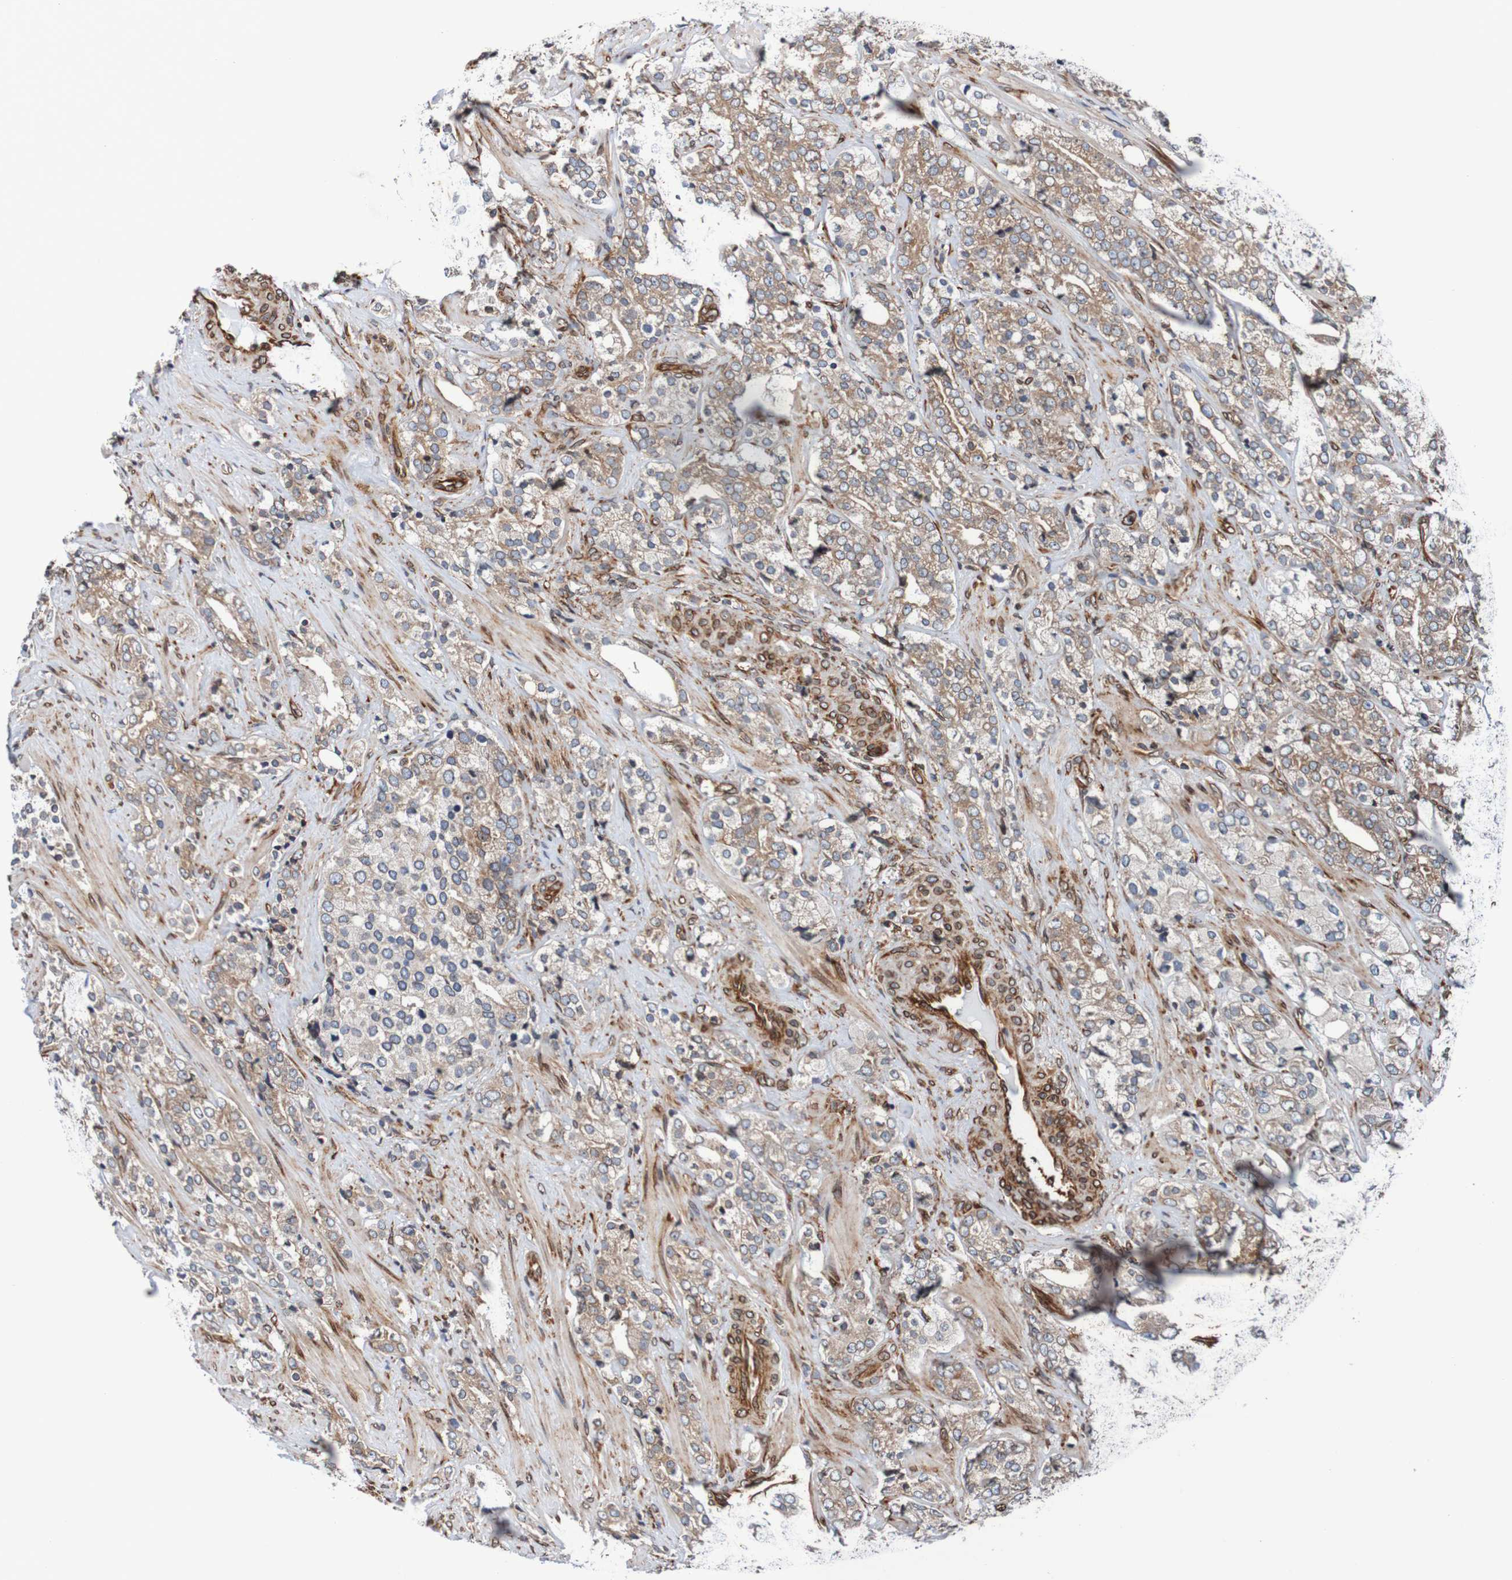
{"staining": {"intensity": "moderate", "quantity": "<25%", "location": "cytoplasmic/membranous,nuclear"}, "tissue": "prostate cancer", "cell_type": "Tumor cells", "image_type": "cancer", "snomed": [{"axis": "morphology", "description": "Adenocarcinoma, High grade"}, {"axis": "topography", "description": "Prostate"}], "caption": "IHC histopathology image of neoplastic tissue: prostate cancer (adenocarcinoma (high-grade)) stained using IHC demonstrates low levels of moderate protein expression localized specifically in the cytoplasmic/membranous and nuclear of tumor cells, appearing as a cytoplasmic/membranous and nuclear brown color.", "gene": "TMEM109", "patient": {"sex": "male", "age": 71}}